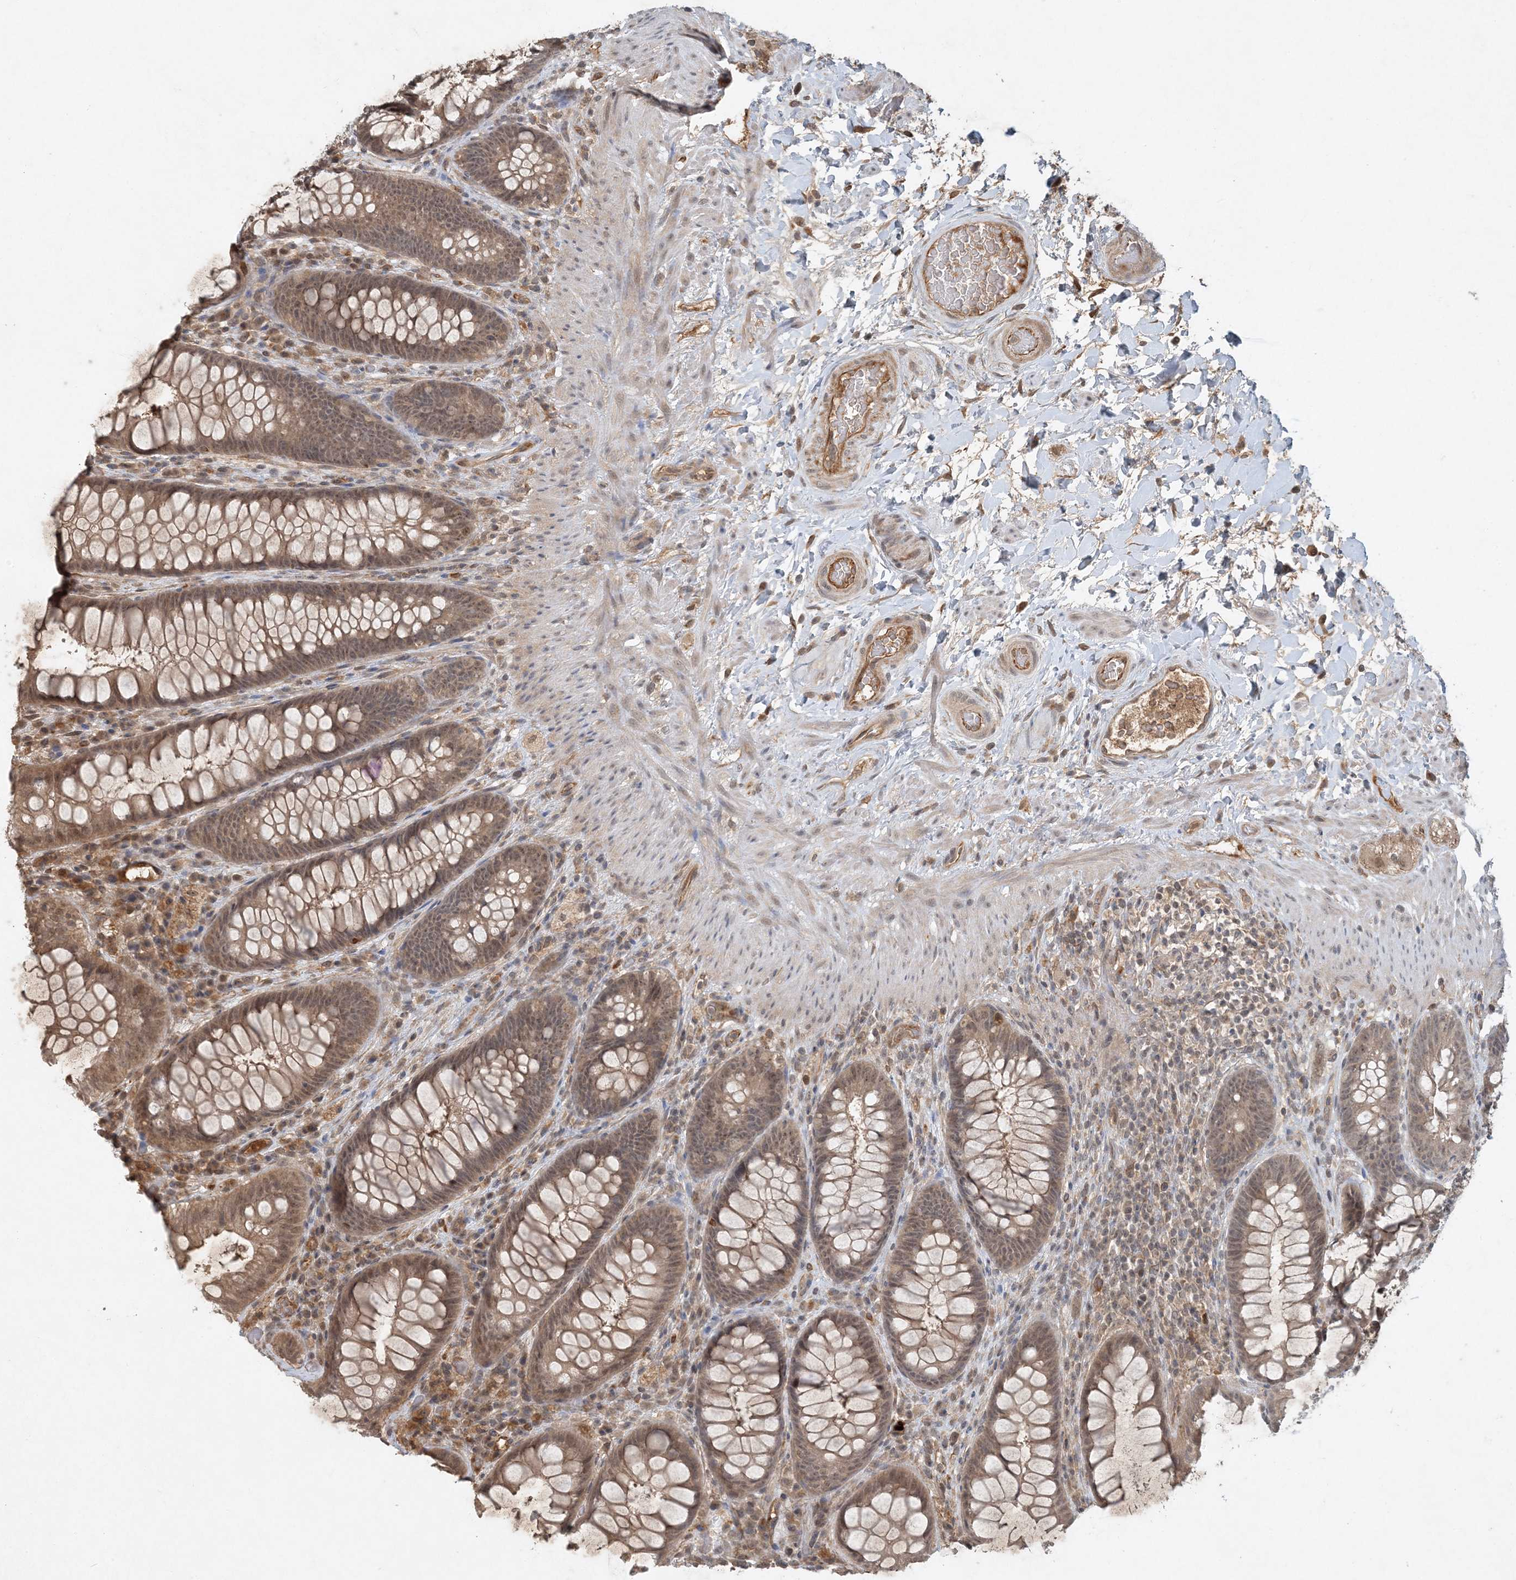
{"staining": {"intensity": "moderate", "quantity": "25%-75%", "location": "cytoplasmic/membranous"}, "tissue": "rectum", "cell_type": "Glandular cells", "image_type": "normal", "snomed": [{"axis": "morphology", "description": "Normal tissue, NOS"}, {"axis": "topography", "description": "Rectum"}], "caption": "The photomicrograph displays staining of benign rectum, revealing moderate cytoplasmic/membranous protein positivity (brown color) within glandular cells.", "gene": "ZCCHC4", "patient": {"sex": "female", "age": 46}}